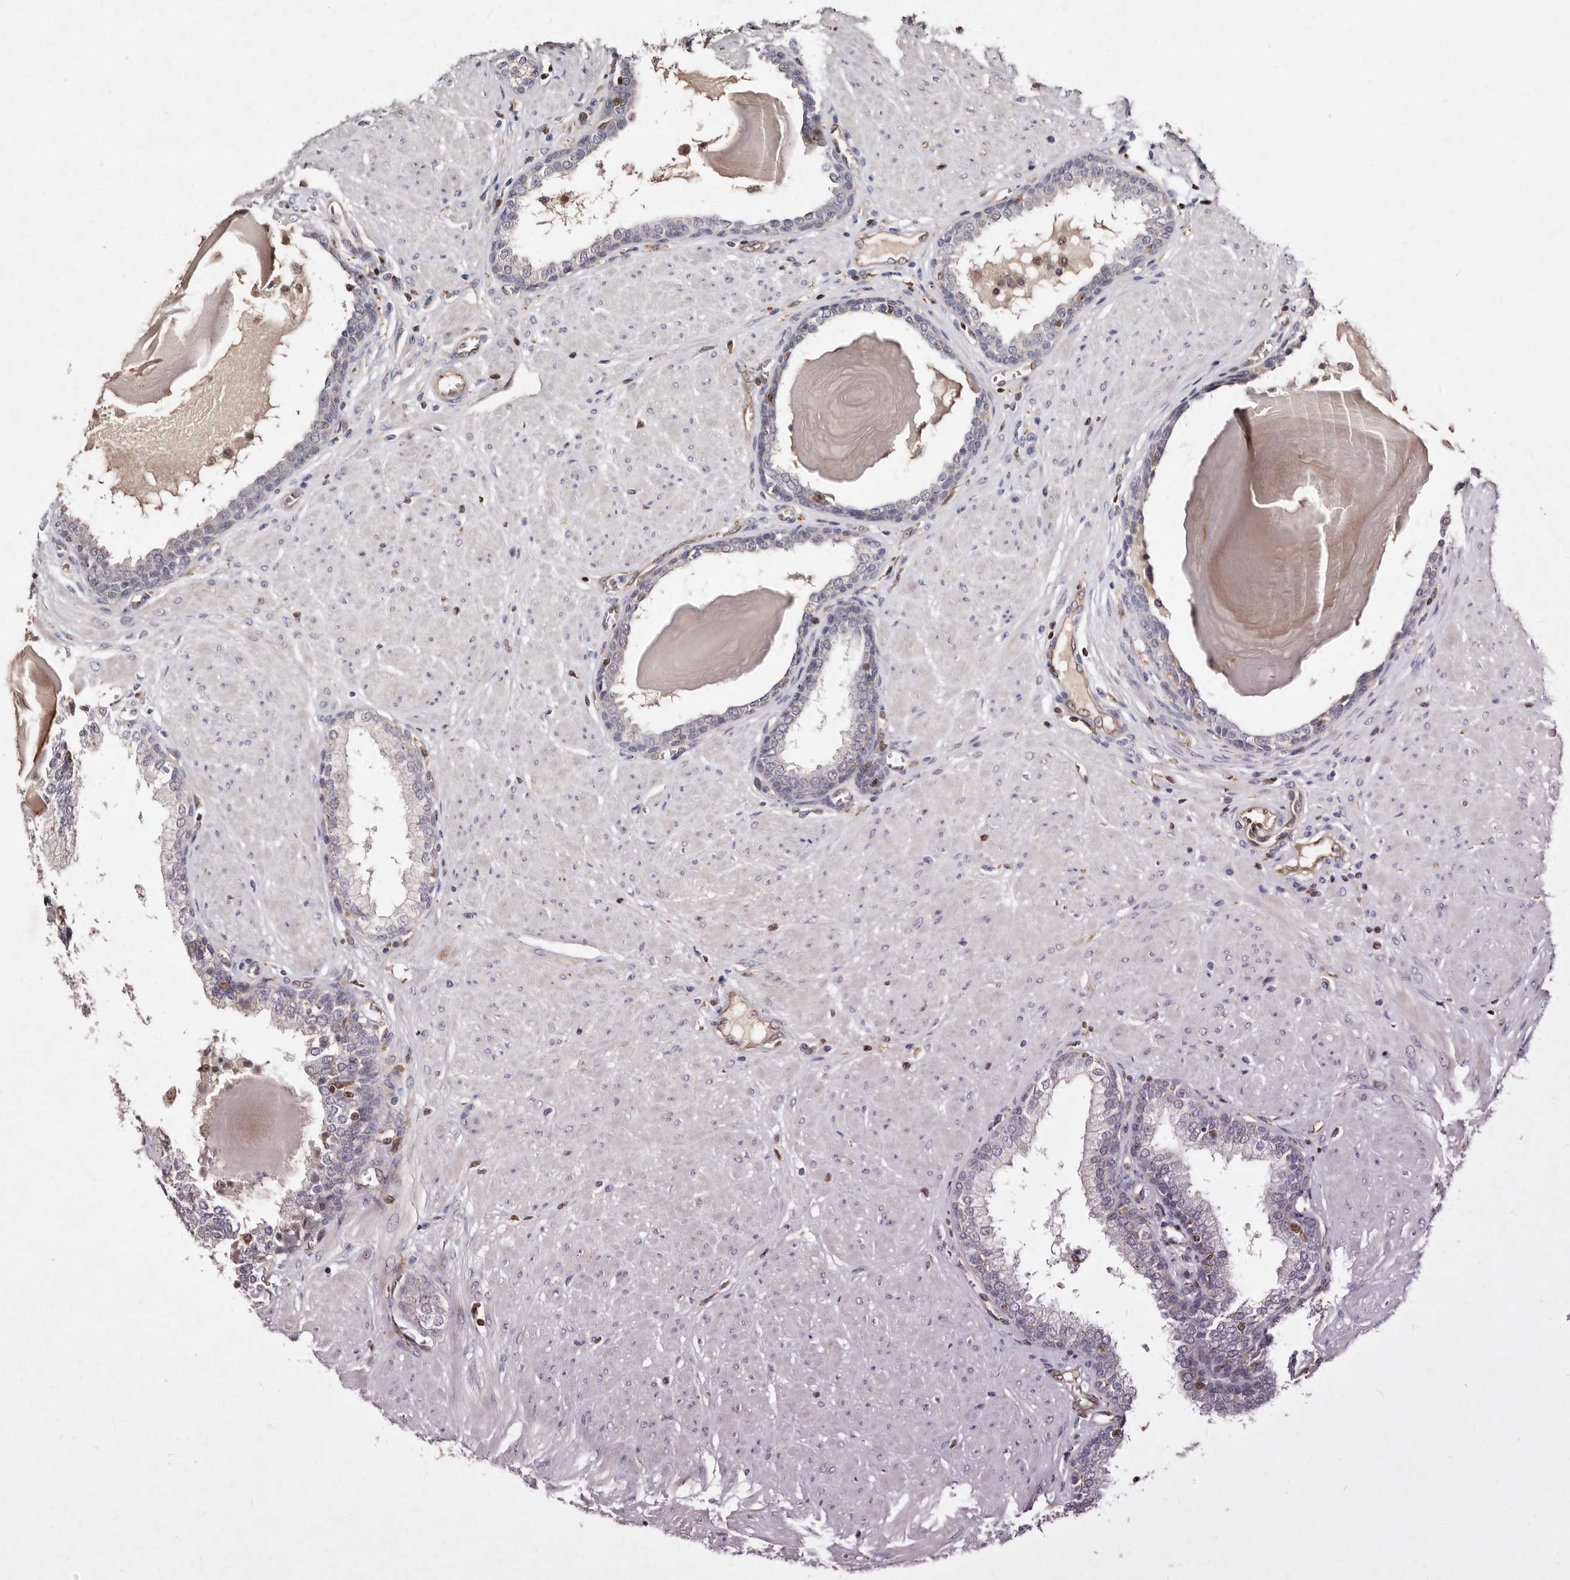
{"staining": {"intensity": "weak", "quantity": "25%-75%", "location": "cytoplasmic/membranous"}, "tissue": "prostate", "cell_type": "Glandular cells", "image_type": "normal", "snomed": [{"axis": "morphology", "description": "Normal tissue, NOS"}, {"axis": "topography", "description": "Prostate"}], "caption": "Immunohistochemical staining of benign human prostate exhibits 25%-75% levels of weak cytoplasmic/membranous protein expression in approximately 25%-75% of glandular cells. (DAB (3,3'-diaminobenzidine) = brown stain, brightfield microscopy at high magnification).", "gene": "GIMAP4", "patient": {"sex": "male", "age": 51}}